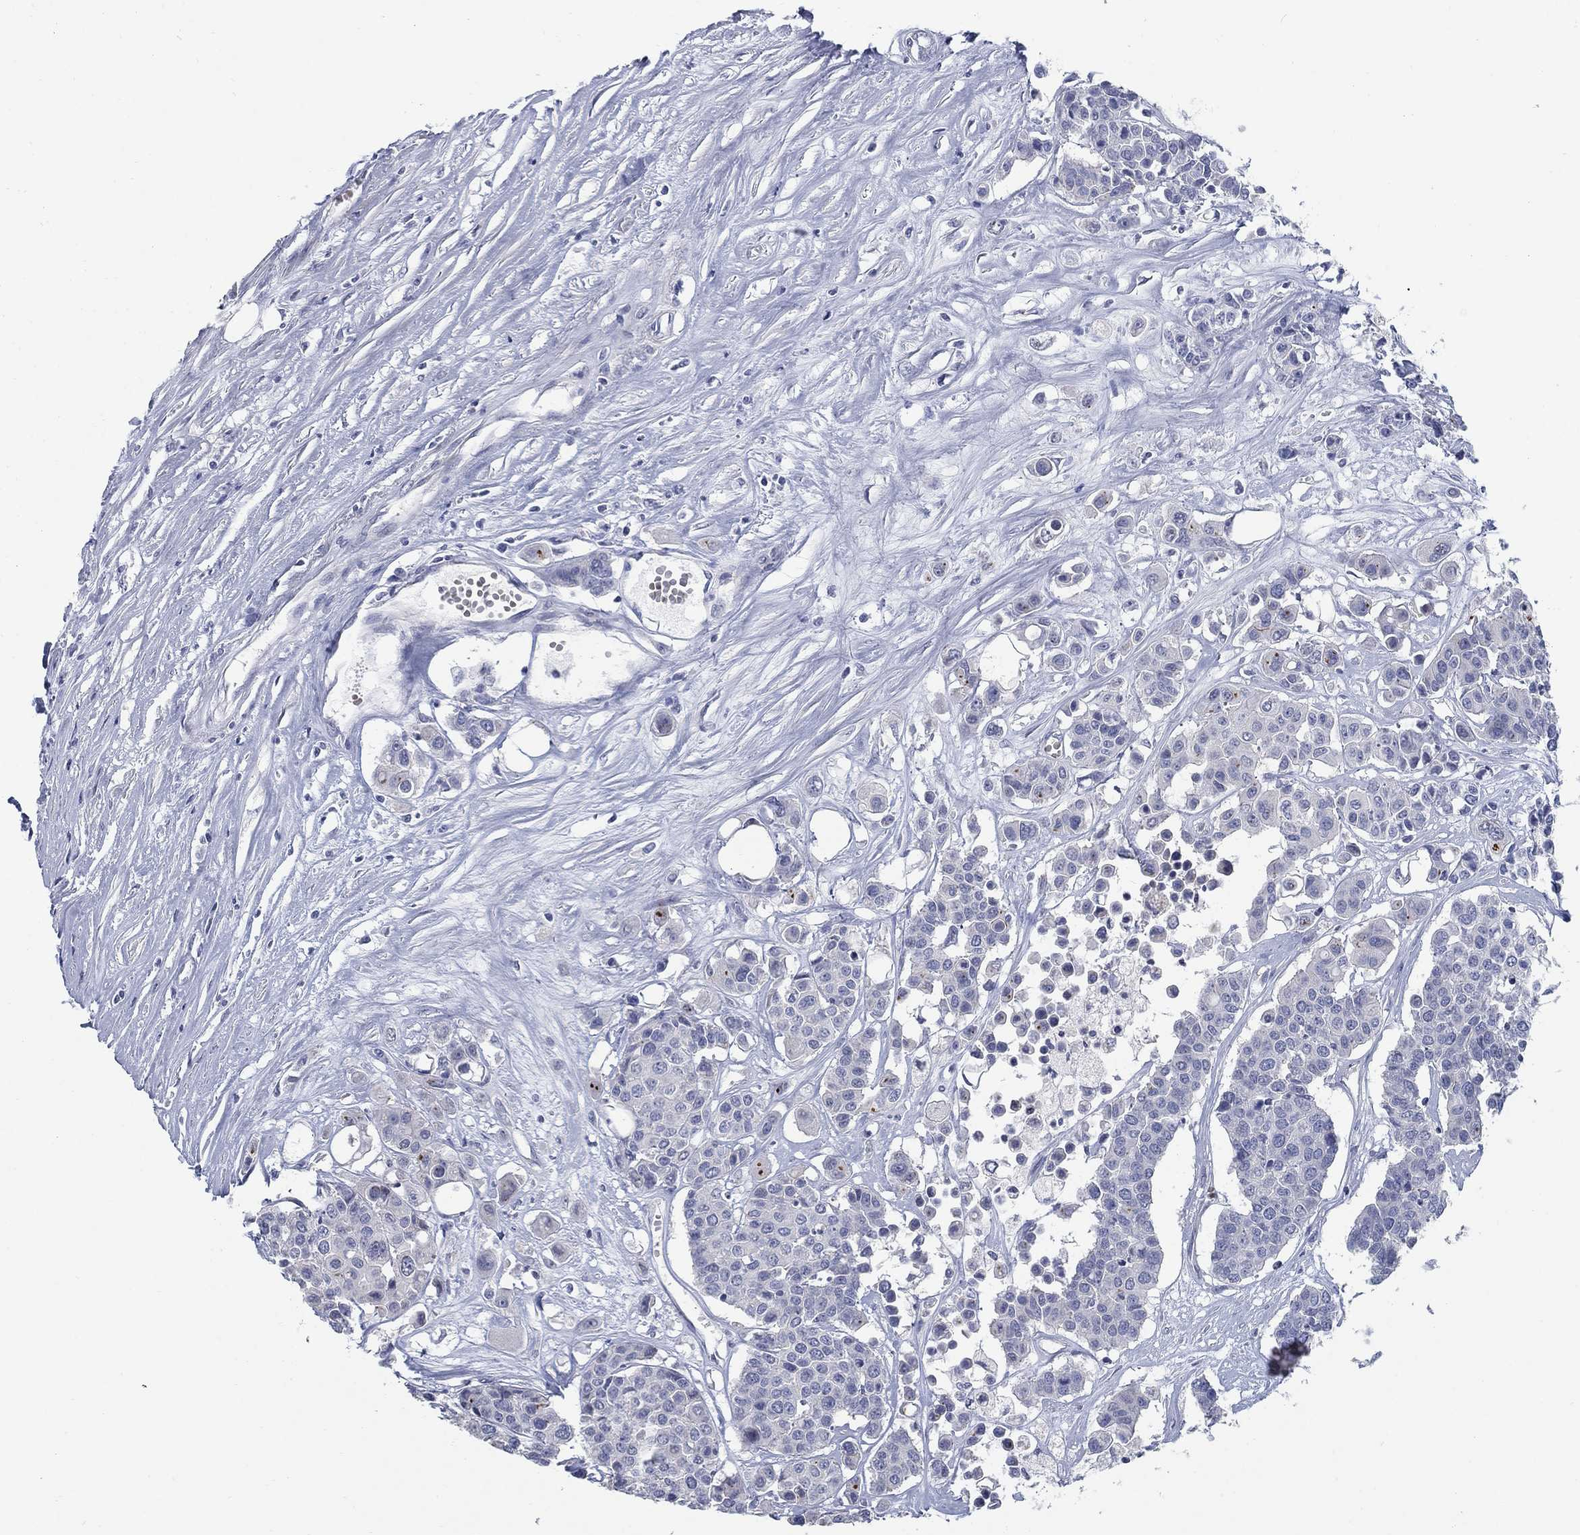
{"staining": {"intensity": "negative", "quantity": "none", "location": "none"}, "tissue": "carcinoid", "cell_type": "Tumor cells", "image_type": "cancer", "snomed": [{"axis": "morphology", "description": "Carcinoid, malignant, NOS"}, {"axis": "topography", "description": "Colon"}], "caption": "Tumor cells show no significant expression in carcinoid. Nuclei are stained in blue.", "gene": "DNER", "patient": {"sex": "male", "age": 81}}